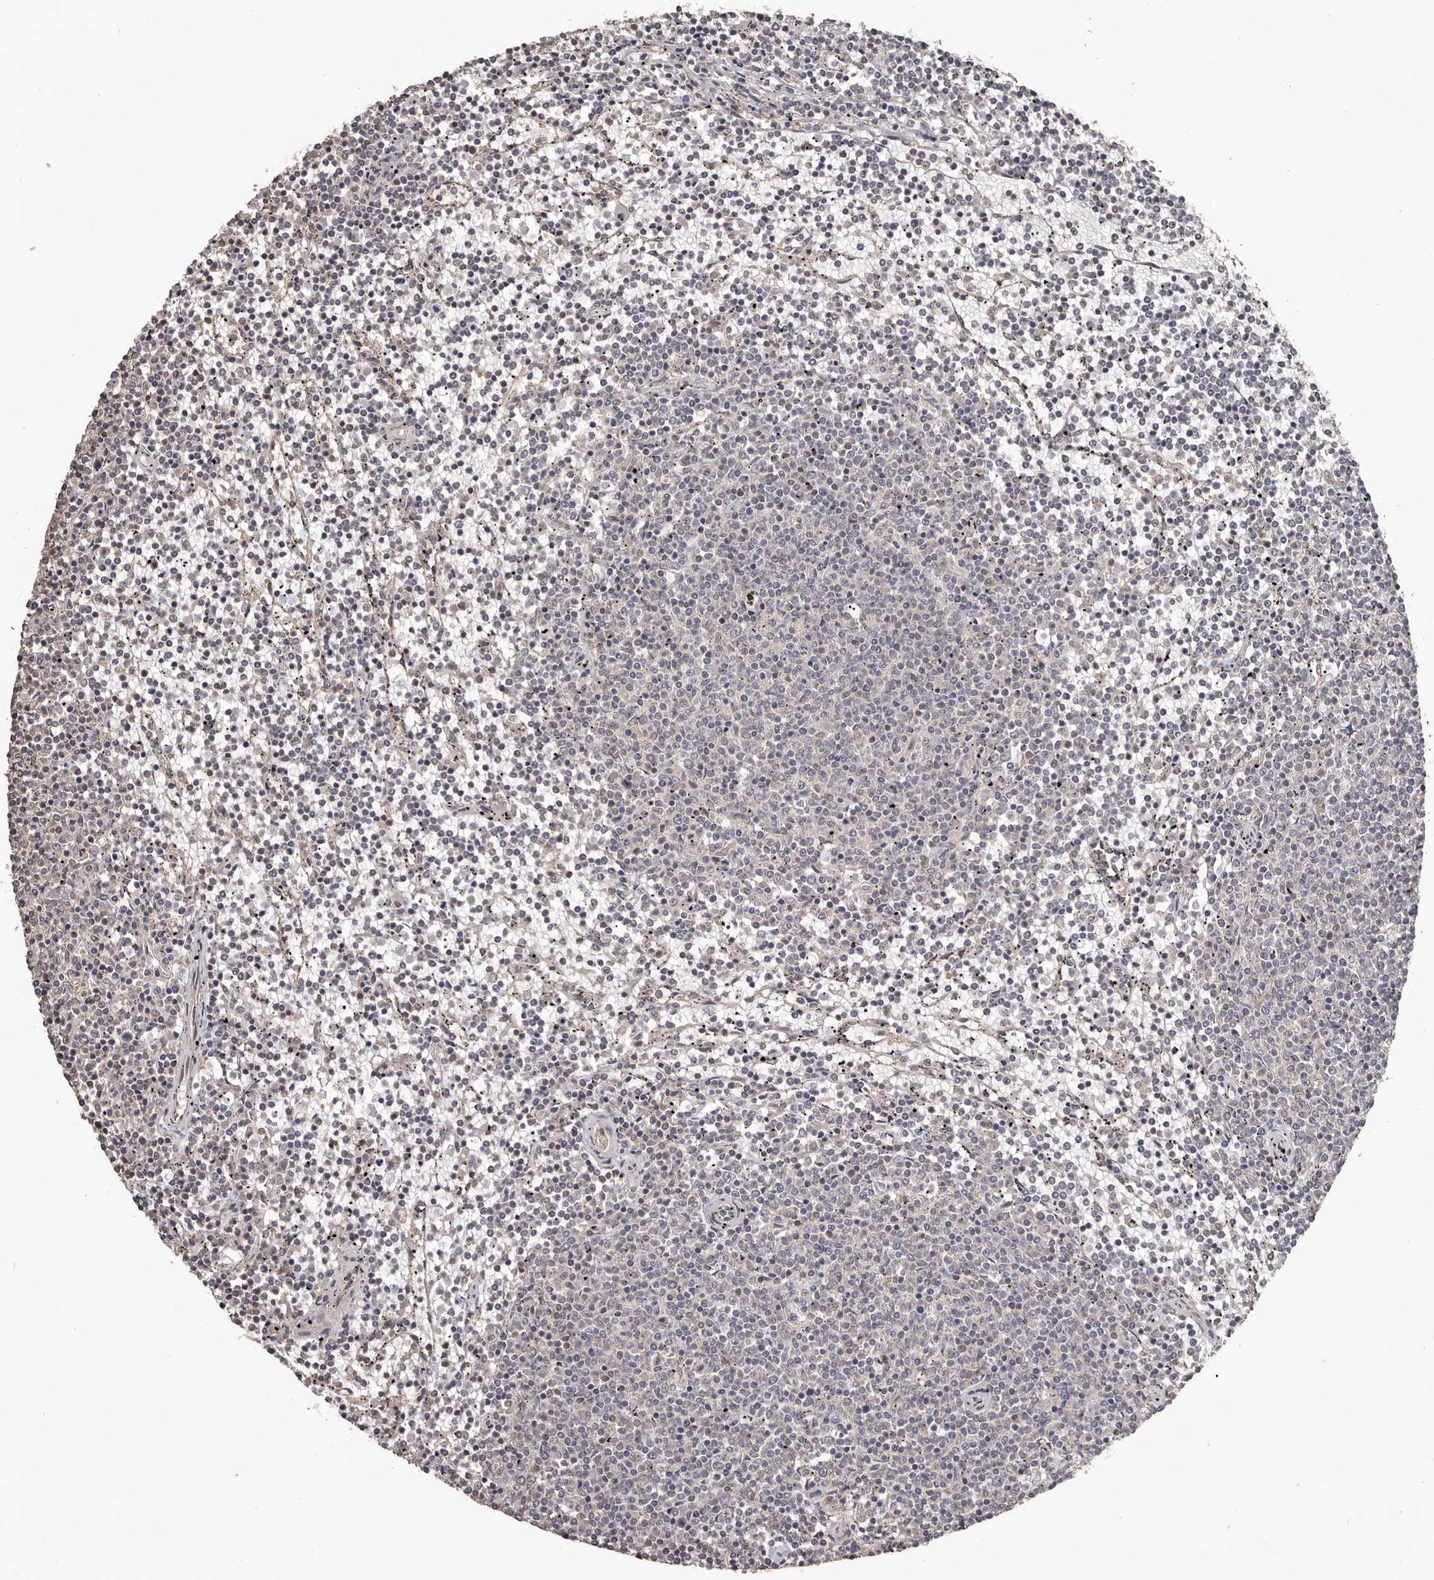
{"staining": {"intensity": "negative", "quantity": "none", "location": "none"}, "tissue": "lymphoma", "cell_type": "Tumor cells", "image_type": "cancer", "snomed": [{"axis": "morphology", "description": "Malignant lymphoma, non-Hodgkin's type, Low grade"}, {"axis": "topography", "description": "Spleen"}], "caption": "An immunohistochemistry (IHC) photomicrograph of lymphoma is shown. There is no staining in tumor cells of lymphoma.", "gene": "ZFP14", "patient": {"sex": "female", "age": 50}}